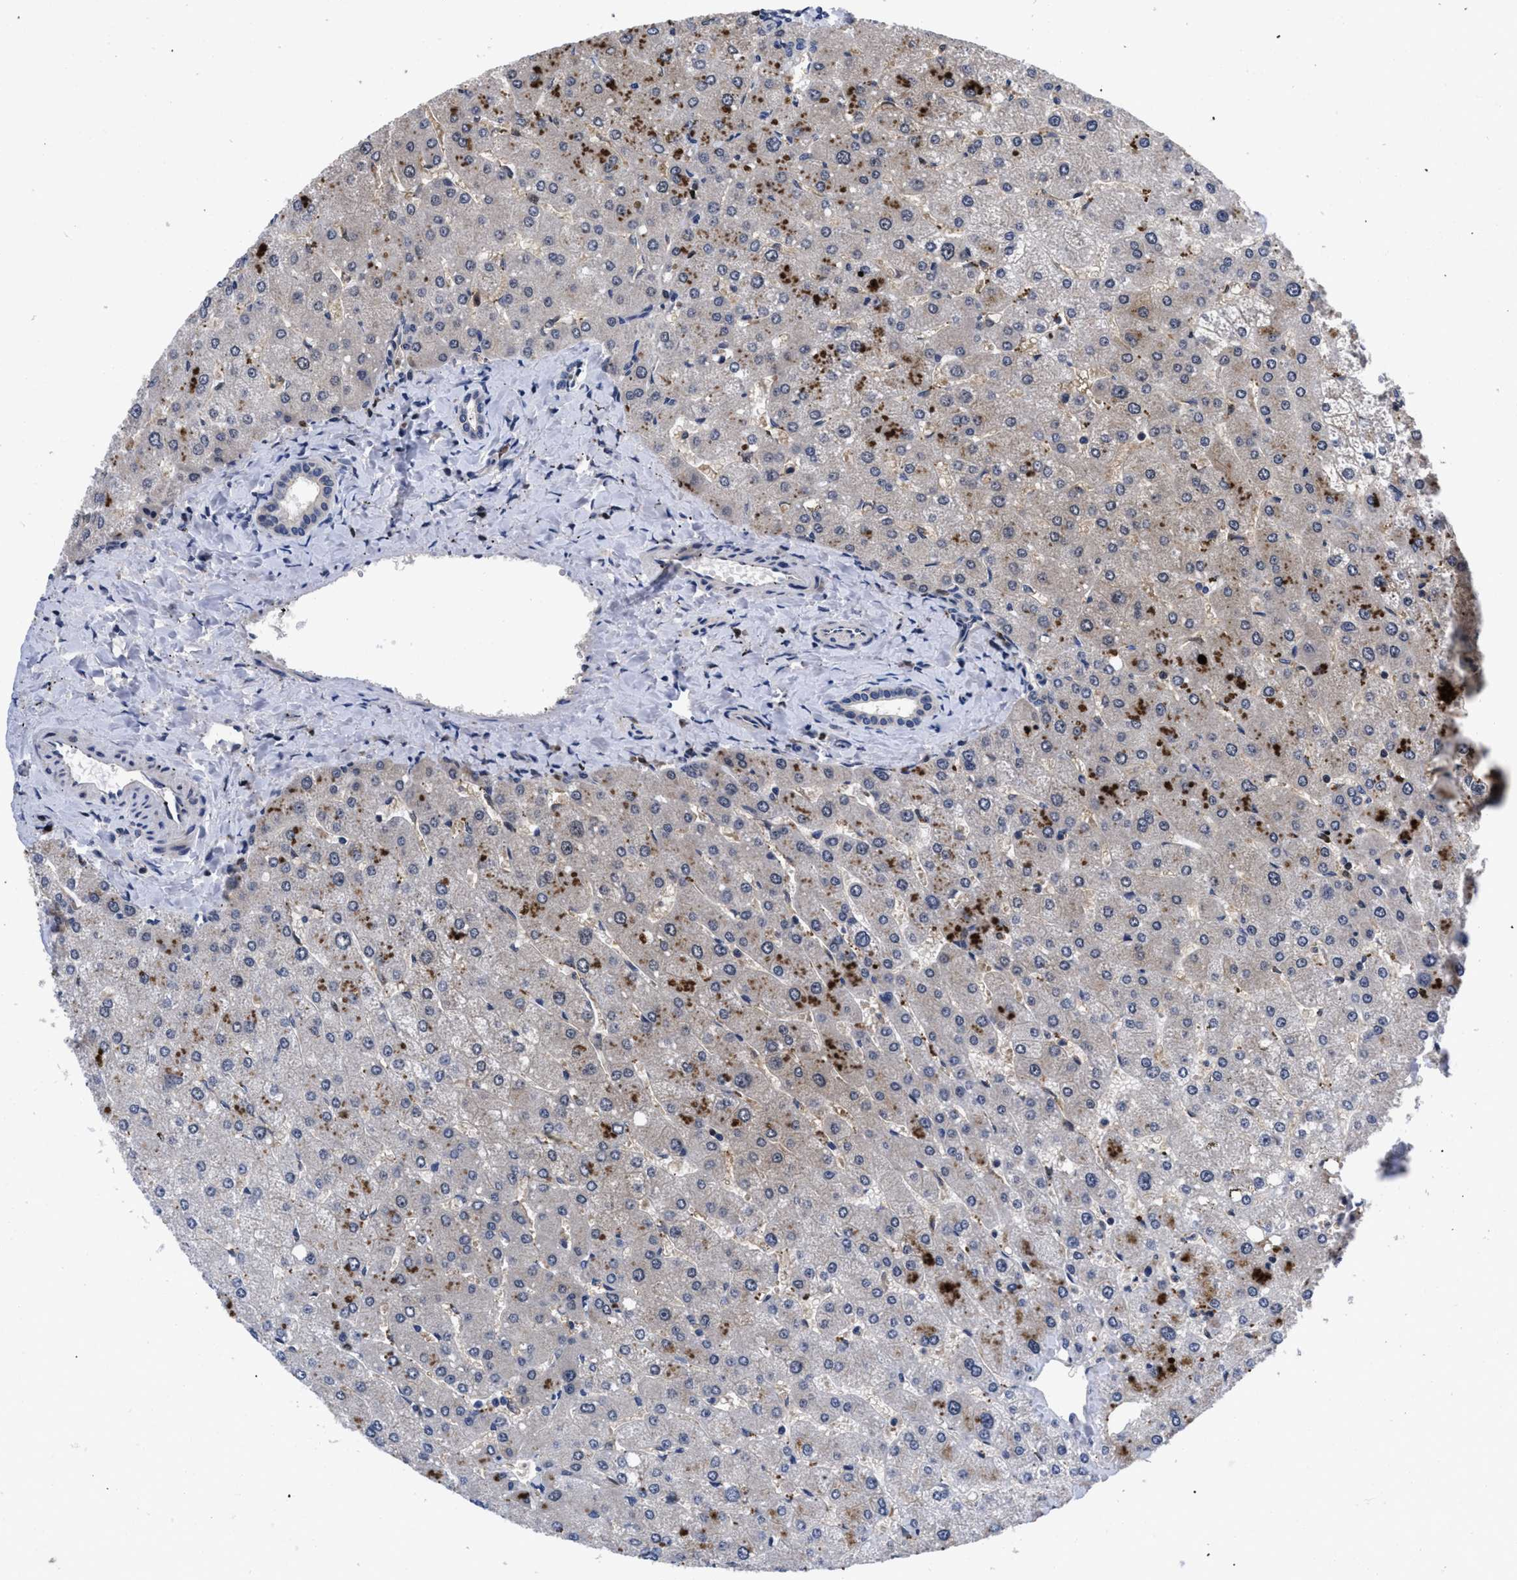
{"staining": {"intensity": "negative", "quantity": "none", "location": "none"}, "tissue": "liver", "cell_type": "Cholangiocytes", "image_type": "normal", "snomed": [{"axis": "morphology", "description": "Normal tissue, NOS"}, {"axis": "topography", "description": "Liver"}], "caption": "This is an immunohistochemistry histopathology image of unremarkable human liver. There is no staining in cholangiocytes.", "gene": "FAM200A", "patient": {"sex": "male", "age": 55}}